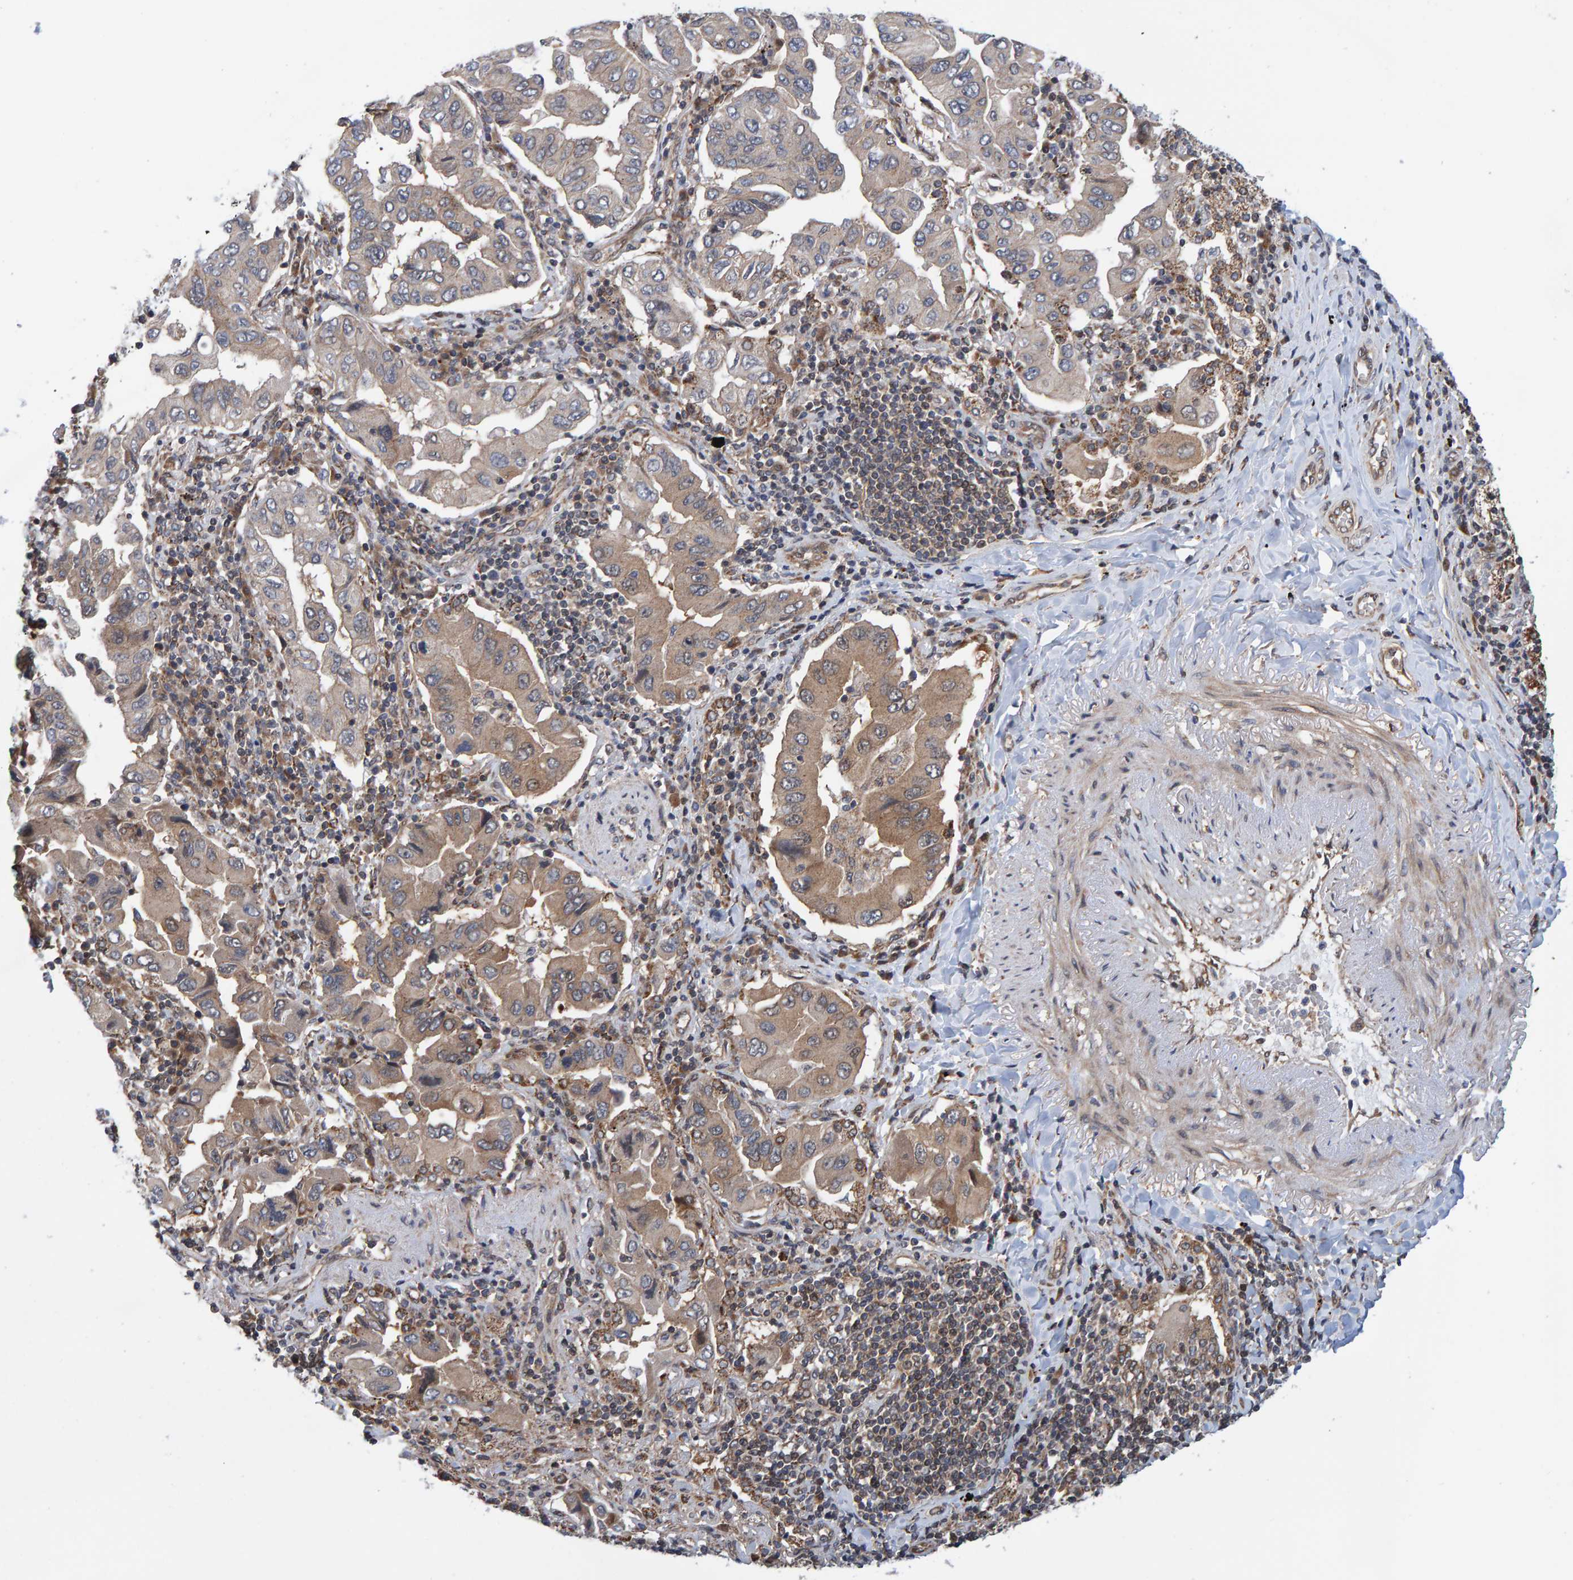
{"staining": {"intensity": "moderate", "quantity": "25%-75%", "location": "cytoplasmic/membranous"}, "tissue": "lung cancer", "cell_type": "Tumor cells", "image_type": "cancer", "snomed": [{"axis": "morphology", "description": "Adenocarcinoma, NOS"}, {"axis": "topography", "description": "Lung"}], "caption": "Lung cancer (adenocarcinoma) stained with immunohistochemistry (IHC) demonstrates moderate cytoplasmic/membranous staining in approximately 25%-75% of tumor cells. (Brightfield microscopy of DAB IHC at high magnification).", "gene": "SCRN2", "patient": {"sex": "female", "age": 65}}